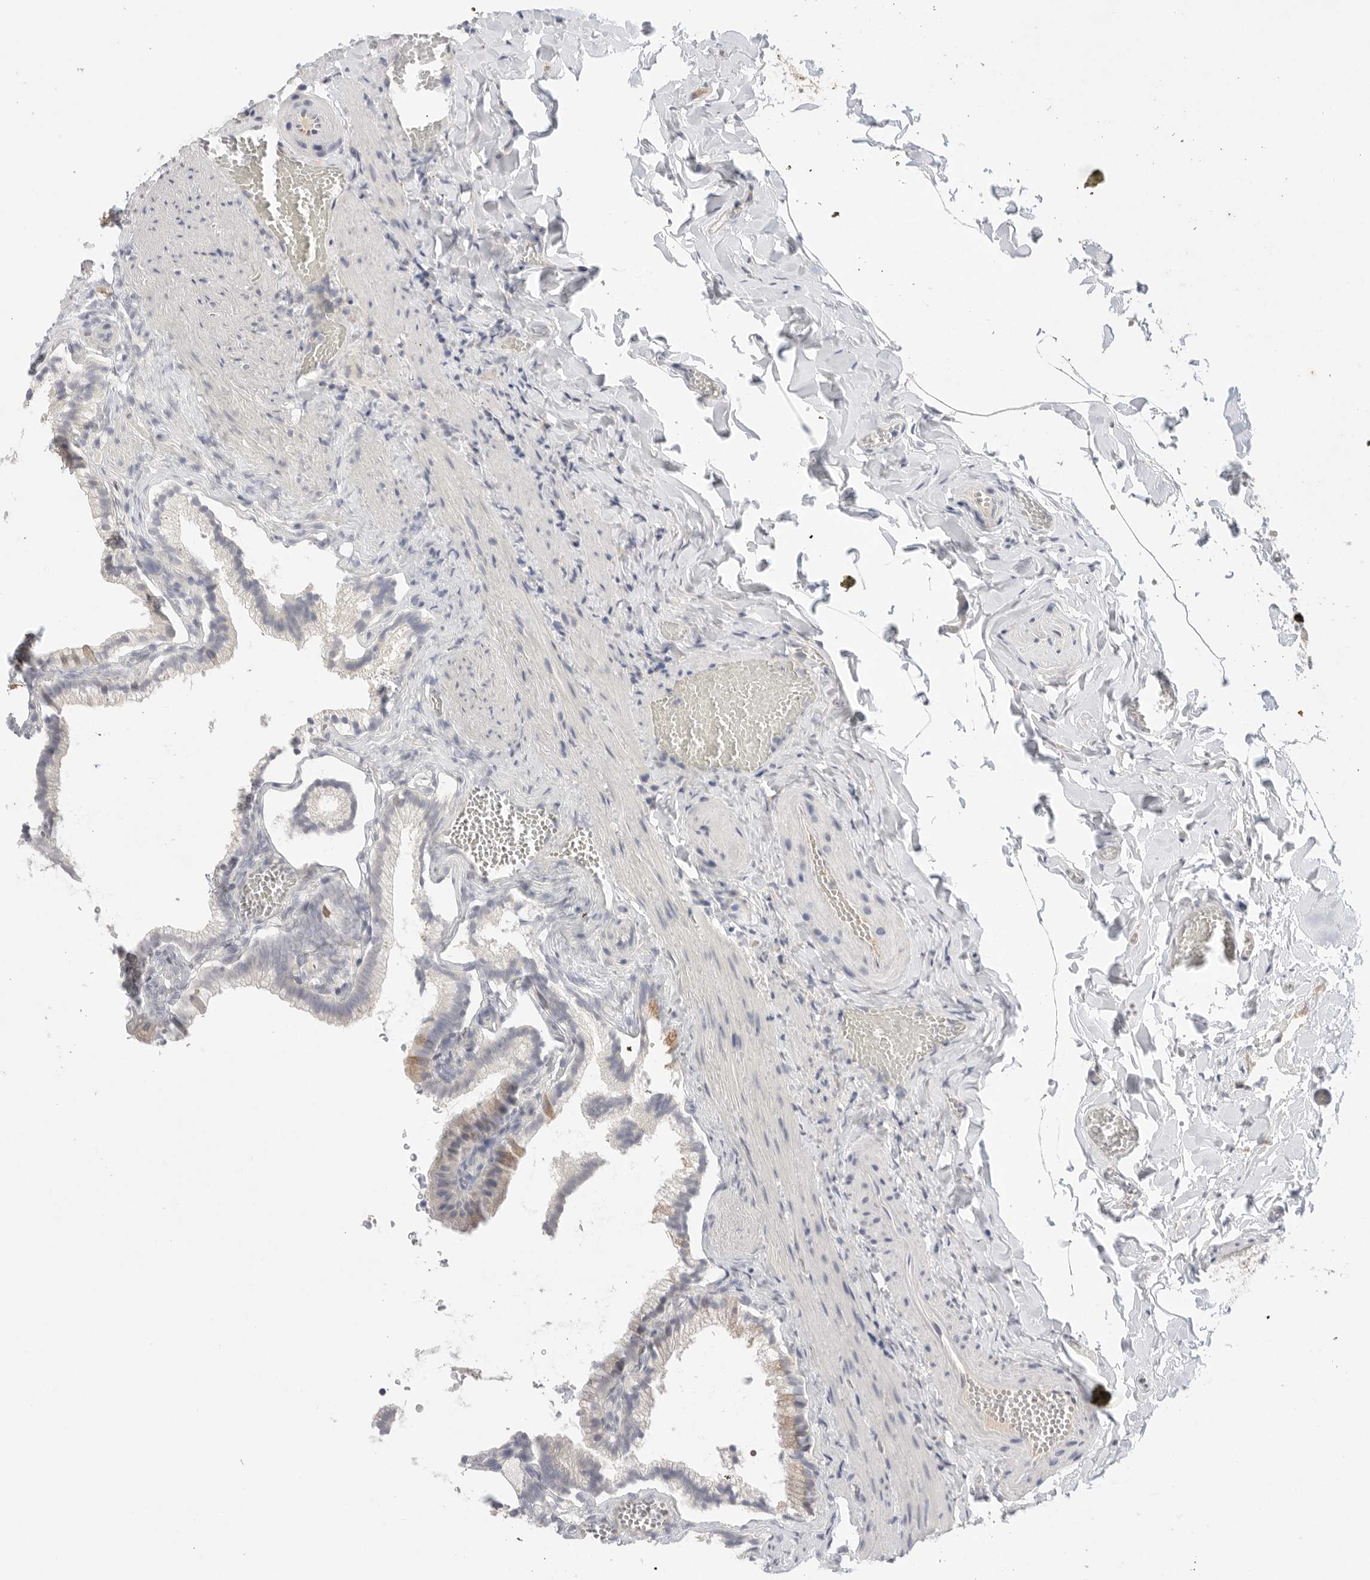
{"staining": {"intensity": "moderate", "quantity": "25%-75%", "location": "cytoplasmic/membranous"}, "tissue": "gallbladder", "cell_type": "Glandular cells", "image_type": "normal", "snomed": [{"axis": "morphology", "description": "Normal tissue, NOS"}, {"axis": "topography", "description": "Gallbladder"}], "caption": "Moderate cytoplasmic/membranous protein expression is identified in about 25%-75% of glandular cells in gallbladder. (DAB IHC, brown staining for protein, blue staining for nuclei).", "gene": "BLOC1S5", "patient": {"sex": "male", "age": 38}}